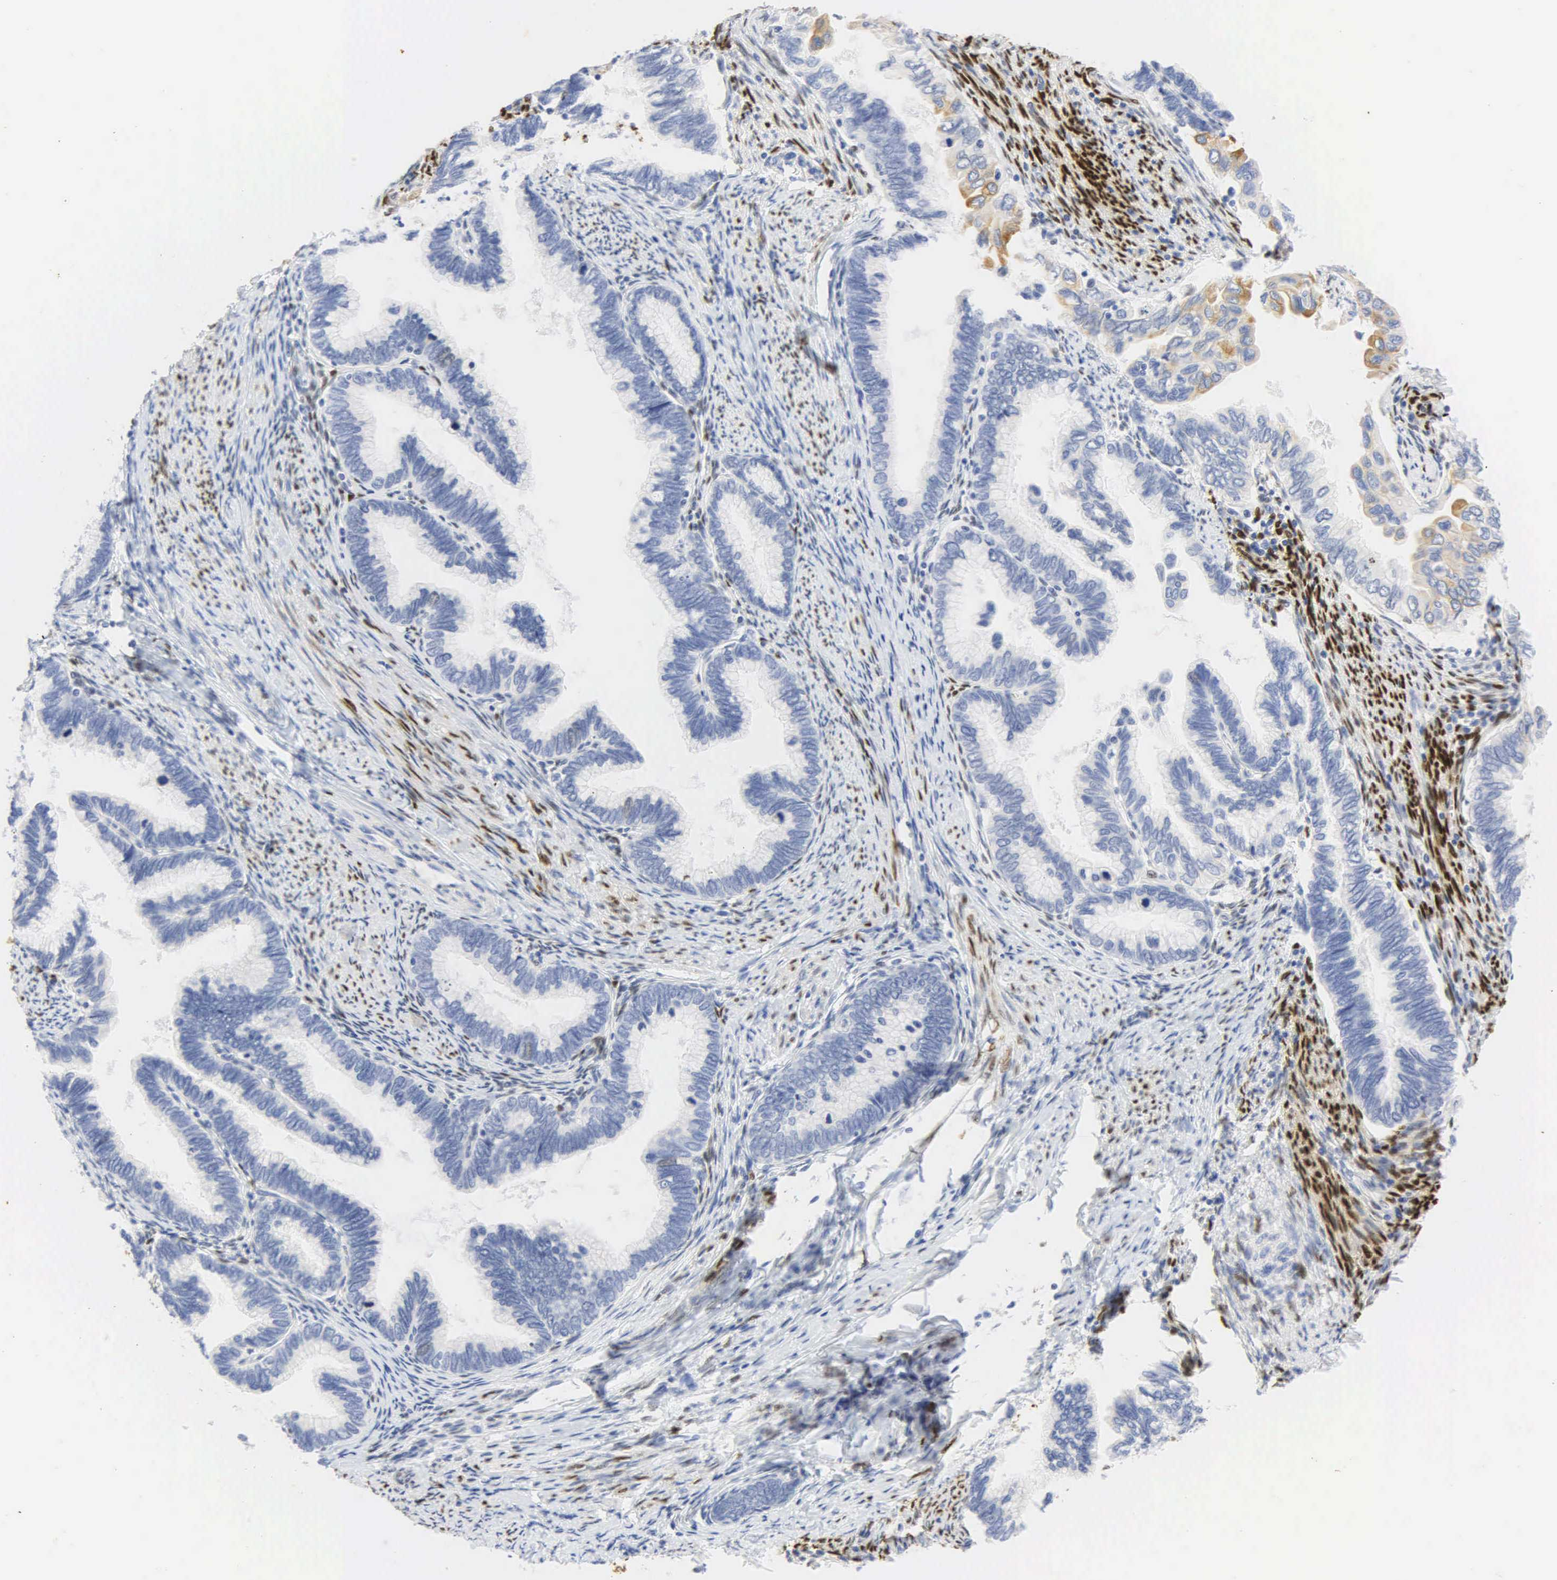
{"staining": {"intensity": "negative", "quantity": "none", "location": "none"}, "tissue": "cervical cancer", "cell_type": "Tumor cells", "image_type": "cancer", "snomed": [{"axis": "morphology", "description": "Adenocarcinoma, NOS"}, {"axis": "topography", "description": "Cervix"}], "caption": "This is a image of immunohistochemistry (IHC) staining of cervical cancer, which shows no expression in tumor cells.", "gene": "PGR", "patient": {"sex": "female", "age": 49}}